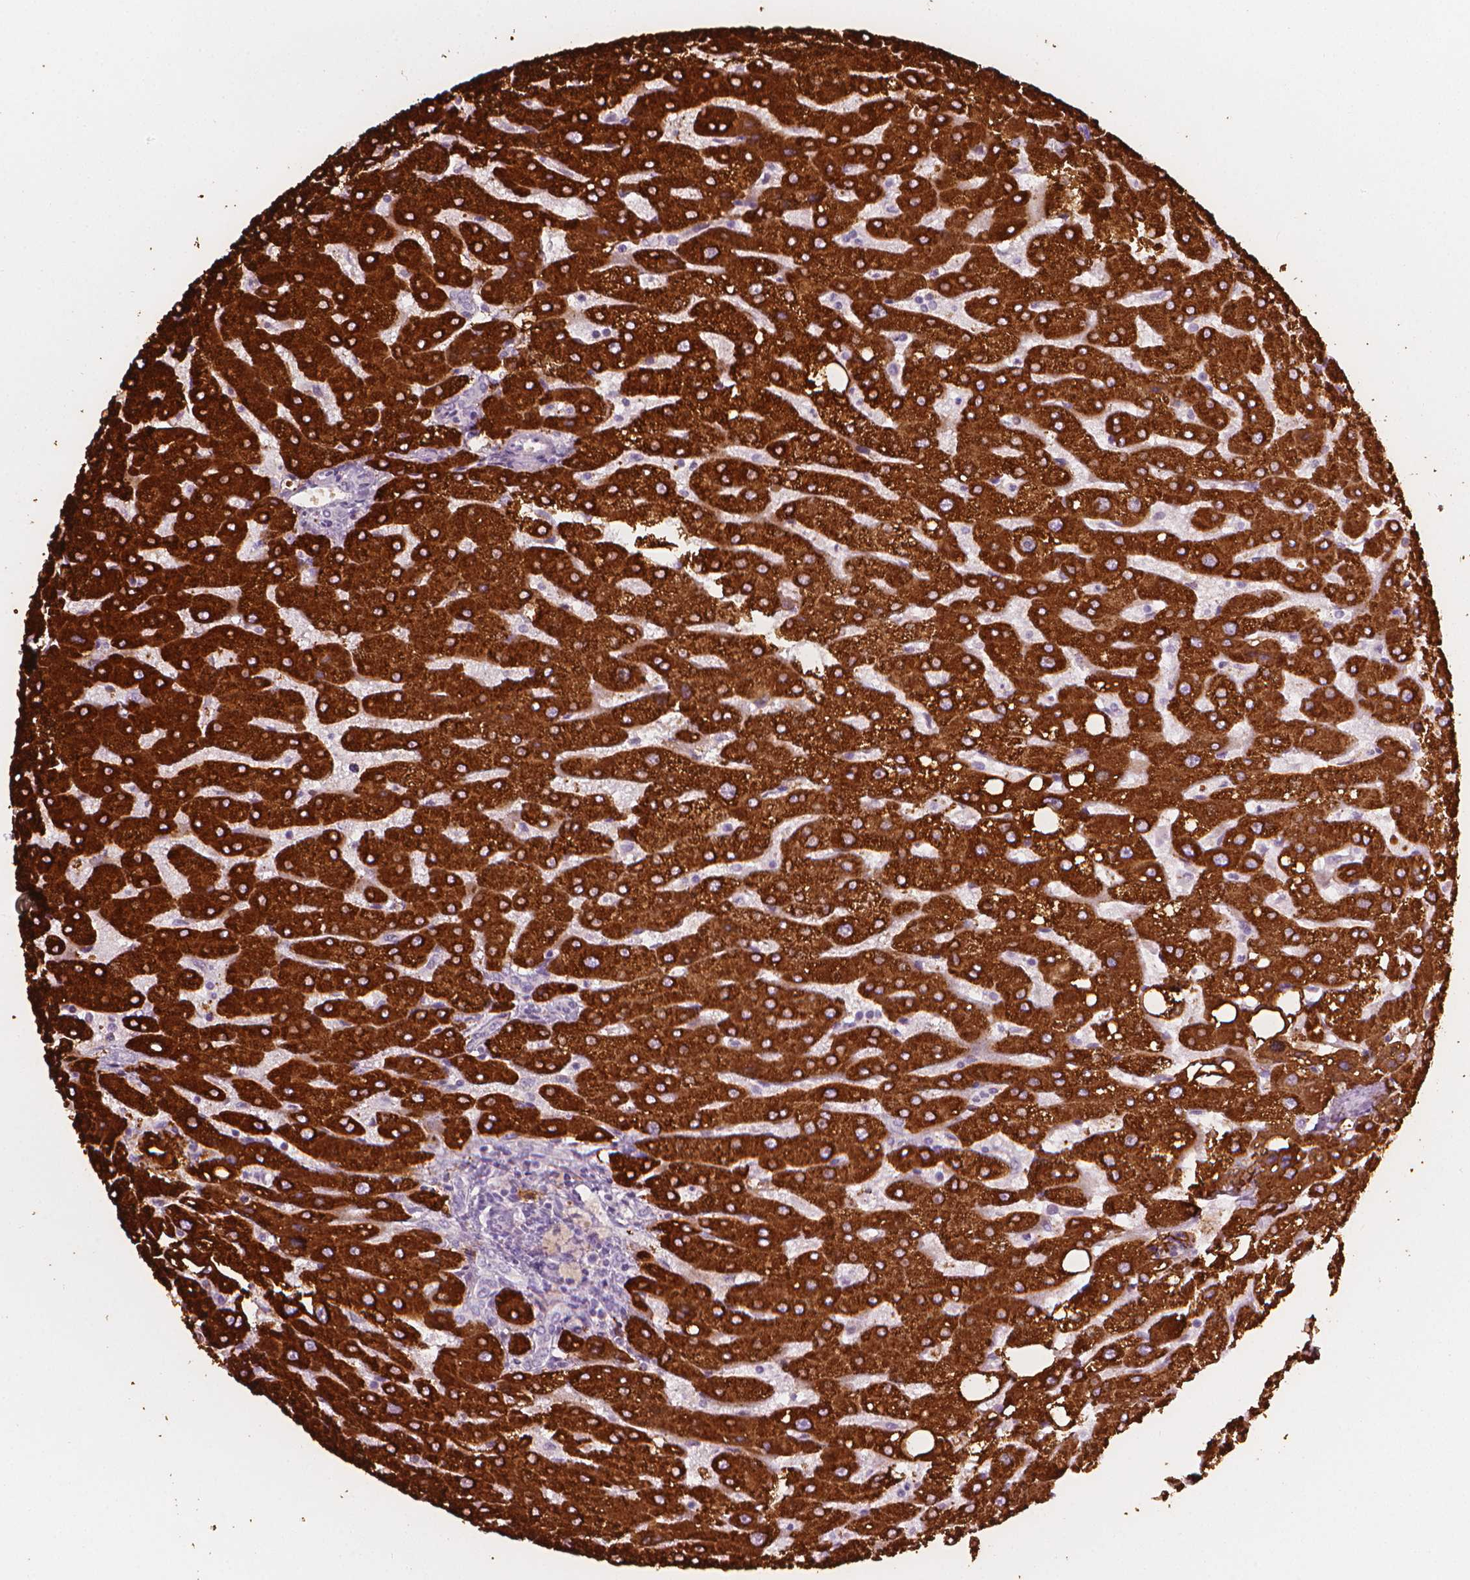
{"staining": {"intensity": "negative", "quantity": "none", "location": "none"}, "tissue": "liver", "cell_type": "Cholangiocytes", "image_type": "normal", "snomed": [{"axis": "morphology", "description": "Normal tissue, NOS"}, {"axis": "topography", "description": "Liver"}], "caption": "An immunohistochemistry histopathology image of benign liver is shown. There is no staining in cholangiocytes of liver.", "gene": "CES1", "patient": {"sex": "male", "age": 67}}